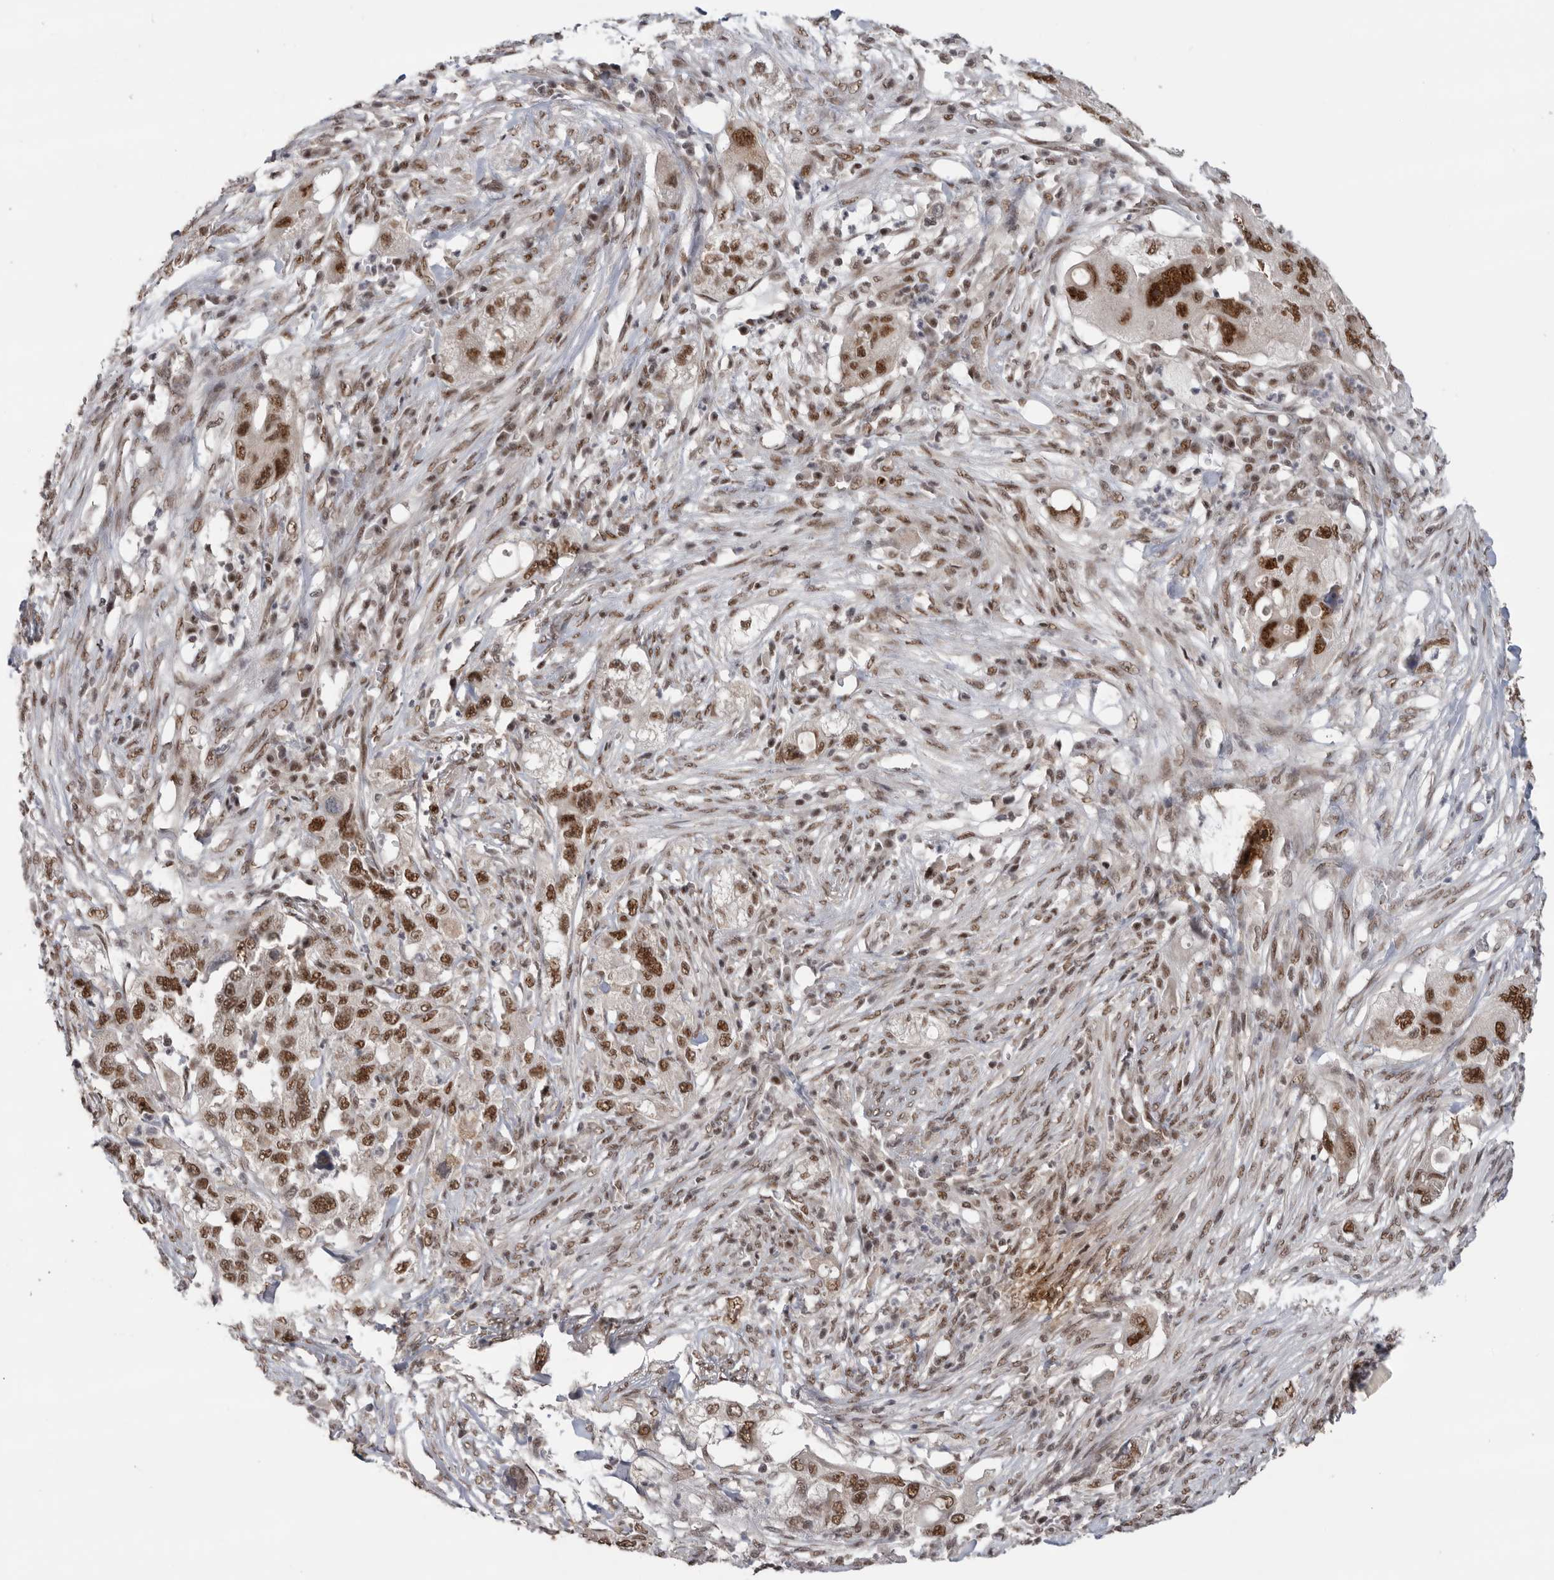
{"staining": {"intensity": "strong", "quantity": ">75%", "location": "nuclear"}, "tissue": "pancreatic cancer", "cell_type": "Tumor cells", "image_type": "cancer", "snomed": [{"axis": "morphology", "description": "Adenocarcinoma, NOS"}, {"axis": "topography", "description": "Pancreas"}], "caption": "An image of human pancreatic cancer stained for a protein reveals strong nuclear brown staining in tumor cells.", "gene": "PPP1R10", "patient": {"sex": "female", "age": 78}}